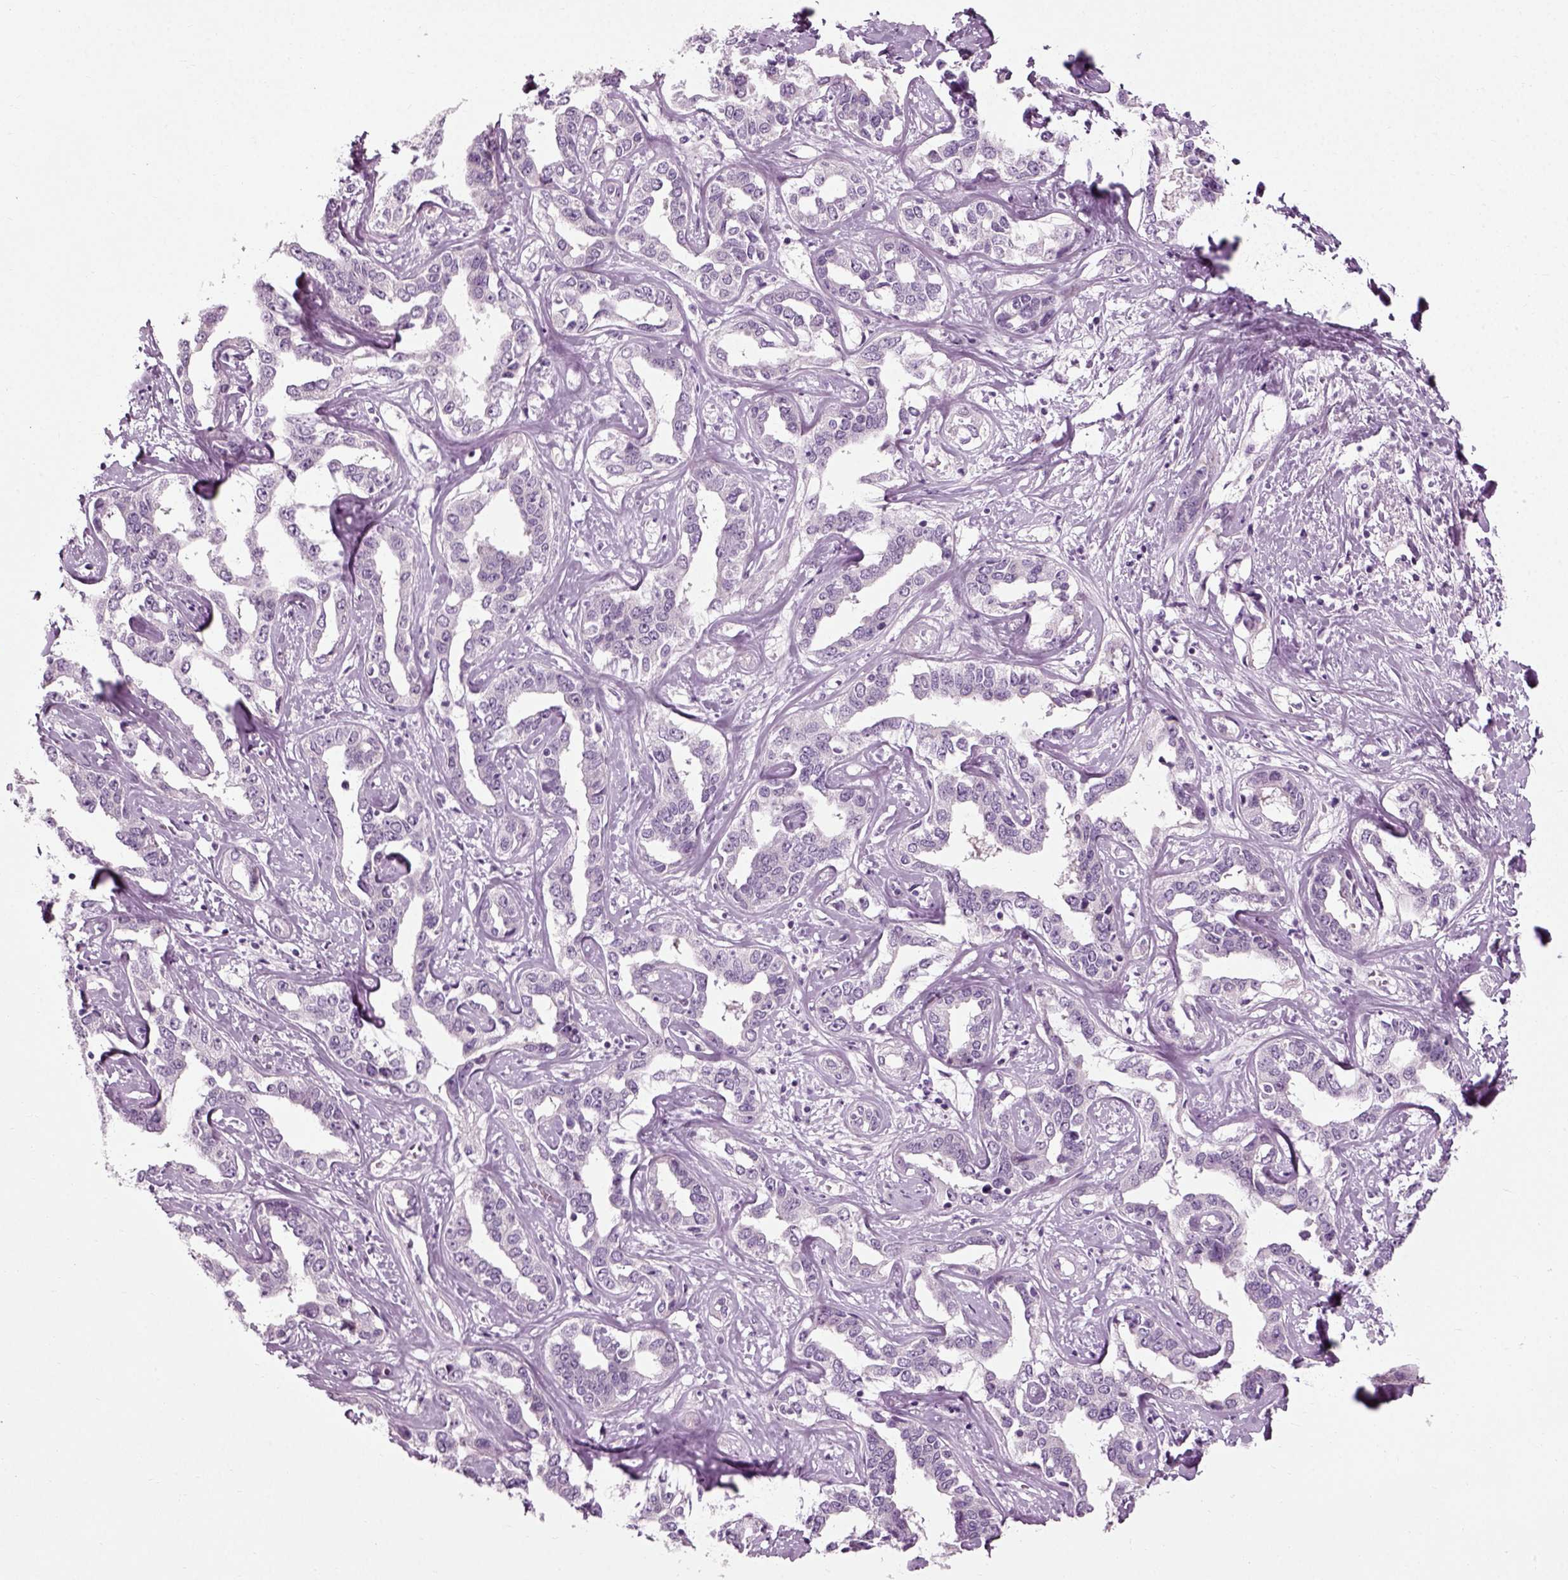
{"staining": {"intensity": "negative", "quantity": "none", "location": "none"}, "tissue": "liver cancer", "cell_type": "Tumor cells", "image_type": "cancer", "snomed": [{"axis": "morphology", "description": "Cholangiocarcinoma"}, {"axis": "topography", "description": "Liver"}], "caption": "High magnification brightfield microscopy of cholangiocarcinoma (liver) stained with DAB (brown) and counterstained with hematoxylin (blue): tumor cells show no significant expression.", "gene": "SCG5", "patient": {"sex": "male", "age": 59}}